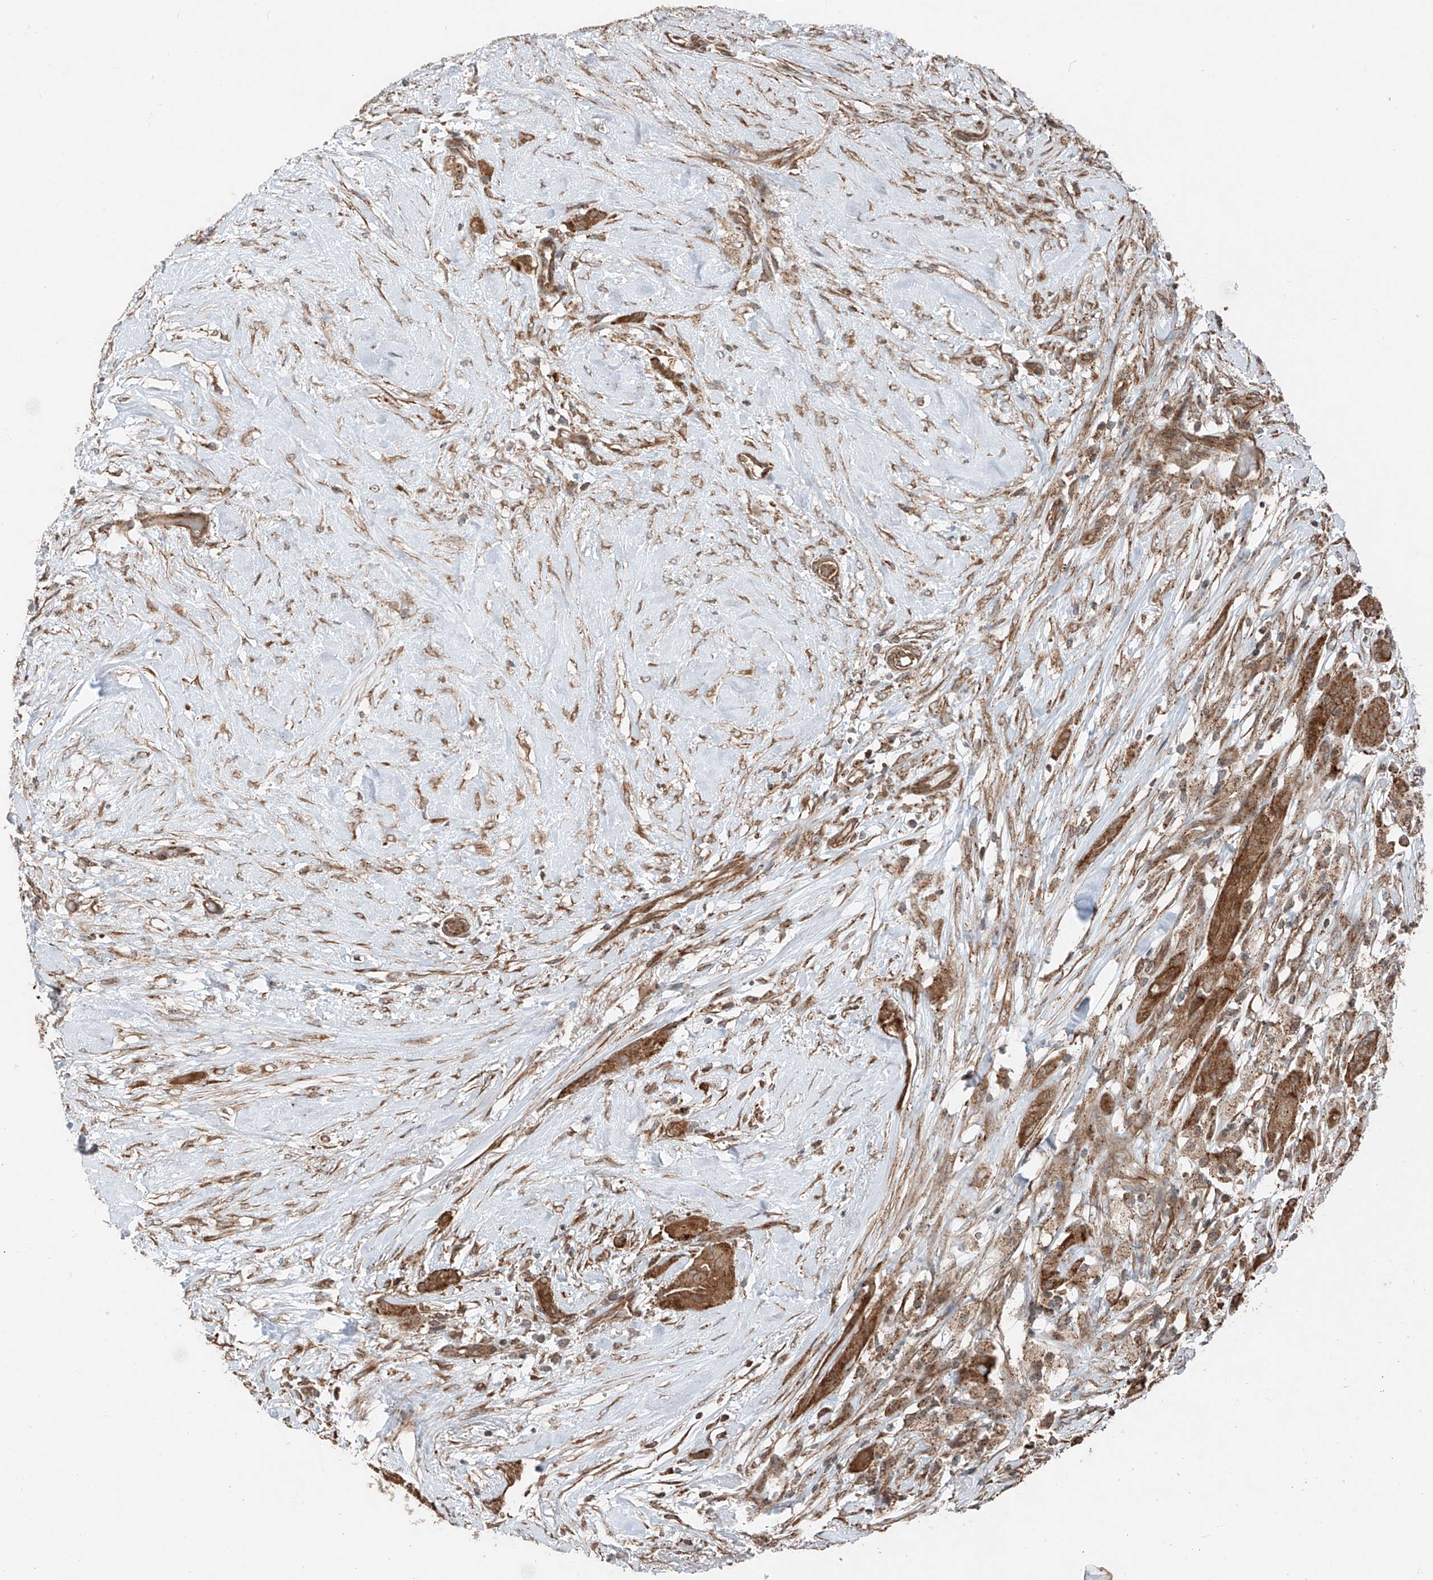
{"staining": {"intensity": "moderate", "quantity": ">75%", "location": "cytoplasmic/membranous"}, "tissue": "thyroid cancer", "cell_type": "Tumor cells", "image_type": "cancer", "snomed": [{"axis": "morphology", "description": "Papillary adenocarcinoma, NOS"}, {"axis": "topography", "description": "Thyroid gland"}], "caption": "Immunohistochemical staining of thyroid papillary adenocarcinoma demonstrates medium levels of moderate cytoplasmic/membranous protein expression in approximately >75% of tumor cells.", "gene": "CEP162", "patient": {"sex": "female", "age": 59}}